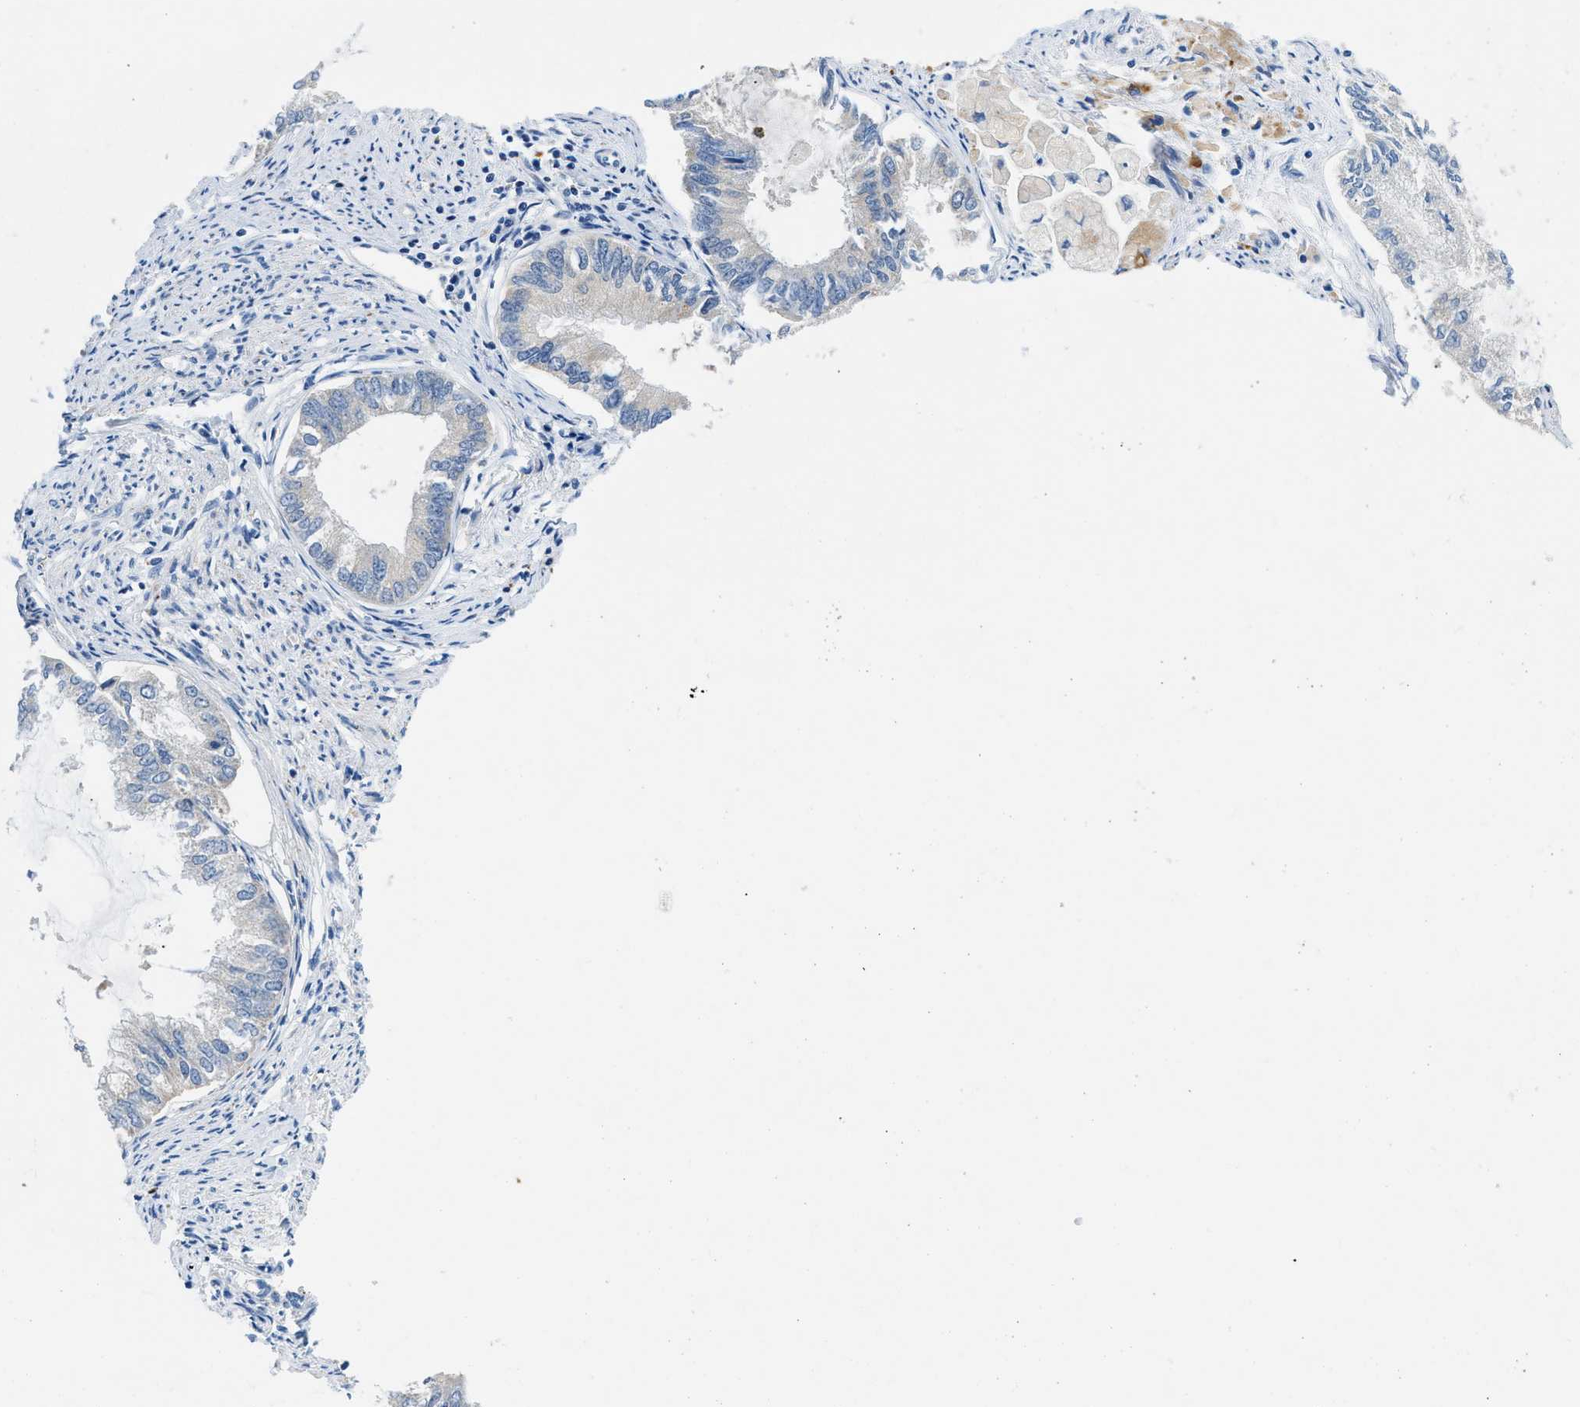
{"staining": {"intensity": "negative", "quantity": "none", "location": "none"}, "tissue": "endometrial cancer", "cell_type": "Tumor cells", "image_type": "cancer", "snomed": [{"axis": "morphology", "description": "Adenocarcinoma, NOS"}, {"axis": "topography", "description": "Endometrium"}], "caption": "DAB immunohistochemical staining of human adenocarcinoma (endometrial) shows no significant positivity in tumor cells. Nuclei are stained in blue.", "gene": "ADGRE3", "patient": {"sex": "female", "age": 86}}